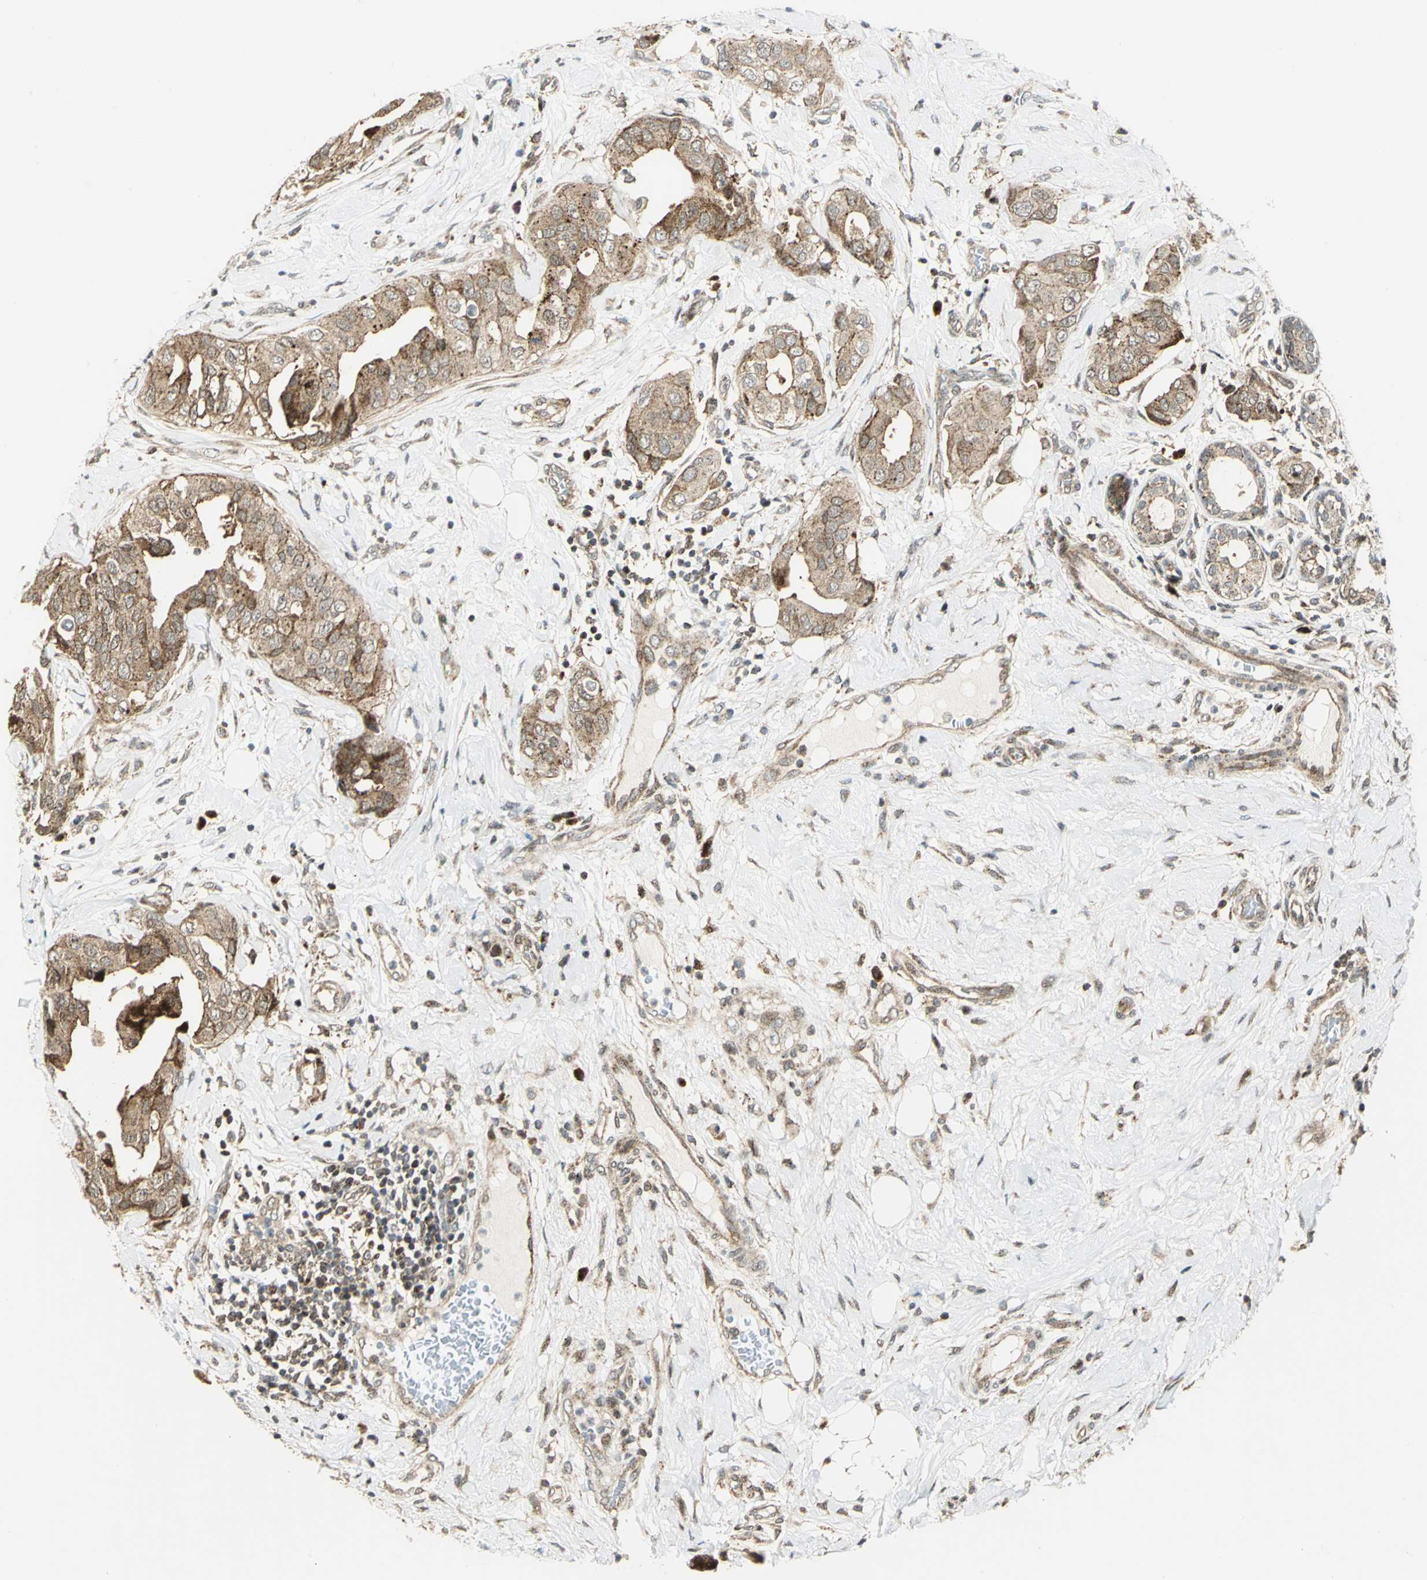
{"staining": {"intensity": "moderate", "quantity": ">75%", "location": "cytoplasmic/membranous"}, "tissue": "breast cancer", "cell_type": "Tumor cells", "image_type": "cancer", "snomed": [{"axis": "morphology", "description": "Duct carcinoma"}, {"axis": "topography", "description": "Breast"}], "caption": "The micrograph reveals staining of breast cancer, revealing moderate cytoplasmic/membranous protein staining (brown color) within tumor cells.", "gene": "ATP6V1A", "patient": {"sex": "female", "age": 40}}